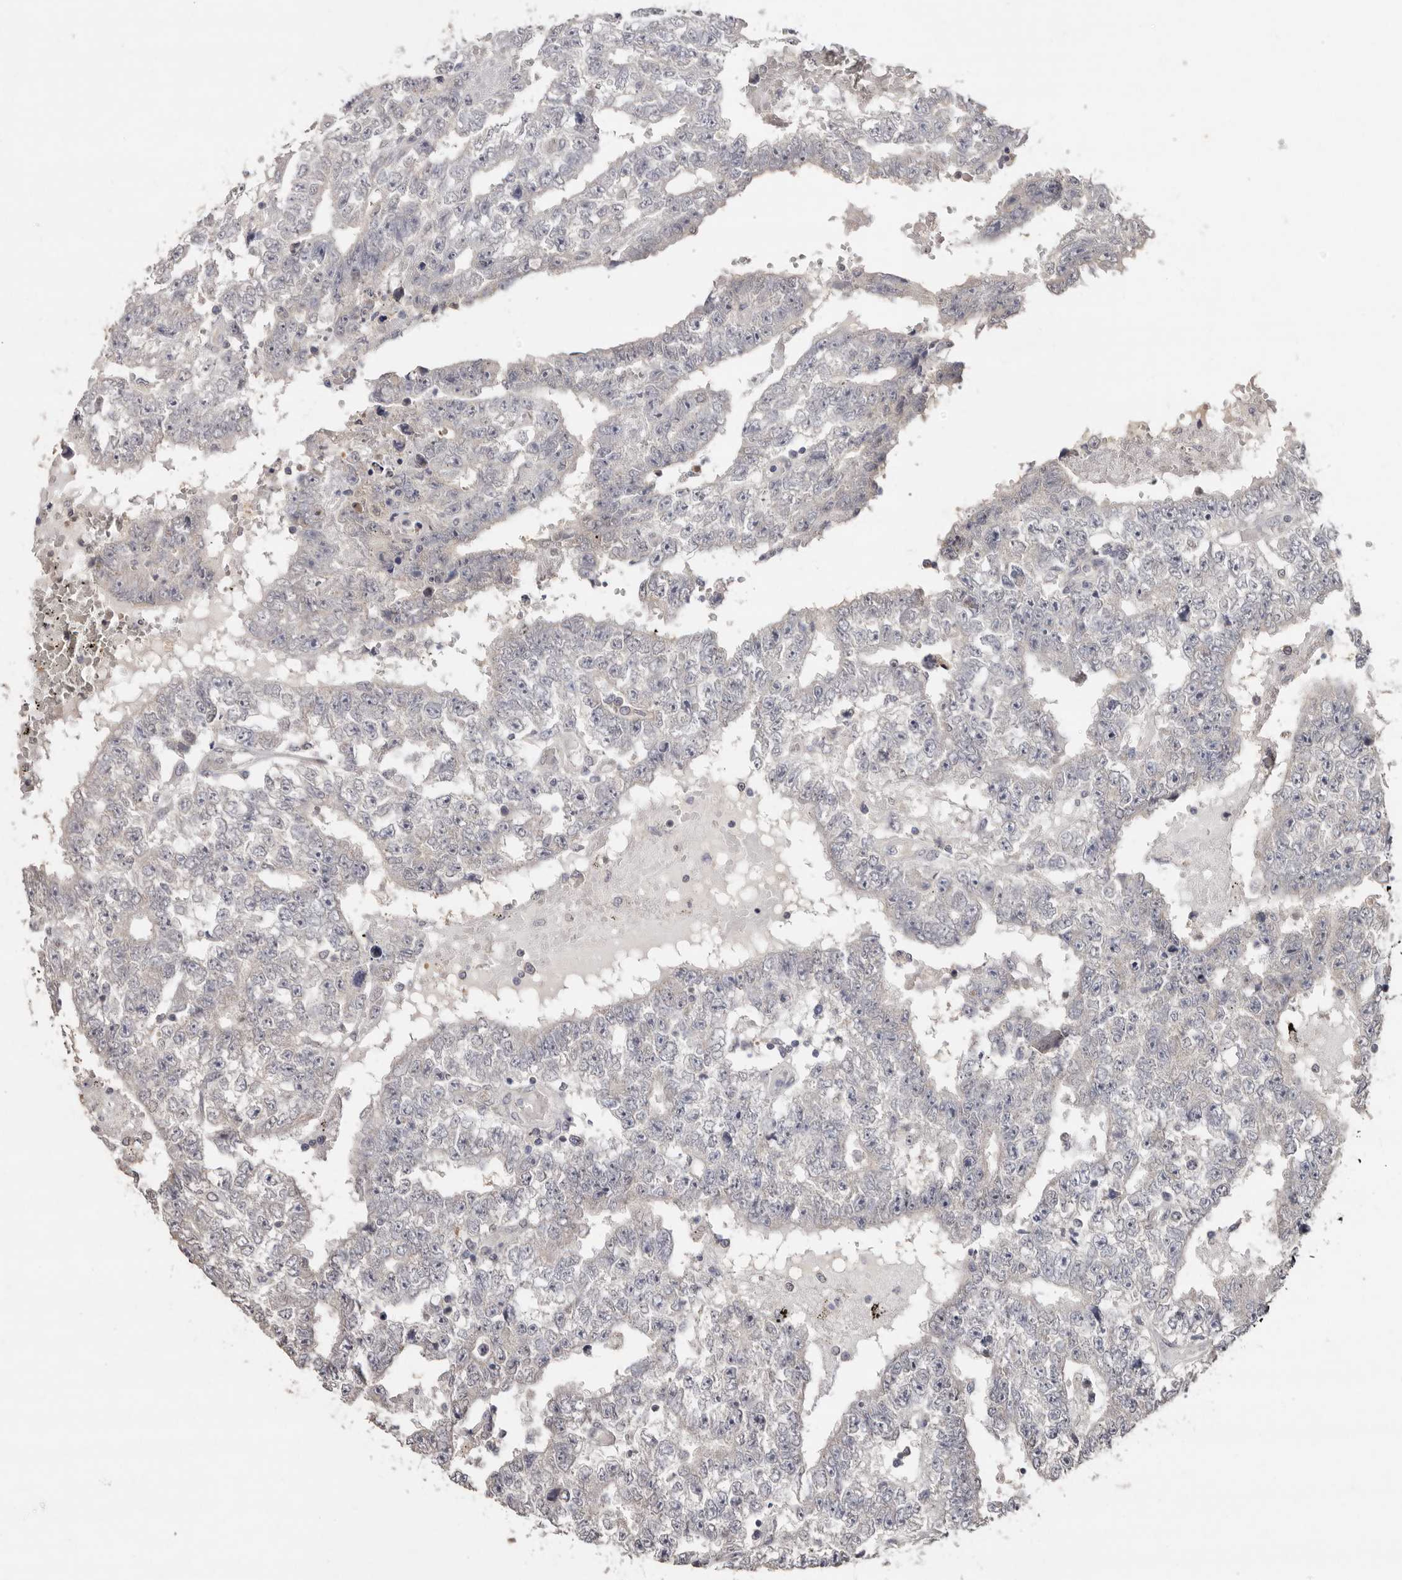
{"staining": {"intensity": "negative", "quantity": "none", "location": "none"}, "tissue": "testis cancer", "cell_type": "Tumor cells", "image_type": "cancer", "snomed": [{"axis": "morphology", "description": "Carcinoma, Embryonal, NOS"}, {"axis": "topography", "description": "Testis"}], "caption": "This is an immunohistochemistry (IHC) histopathology image of testis cancer (embryonal carcinoma). There is no positivity in tumor cells.", "gene": "SULT1E1", "patient": {"sex": "male", "age": 25}}